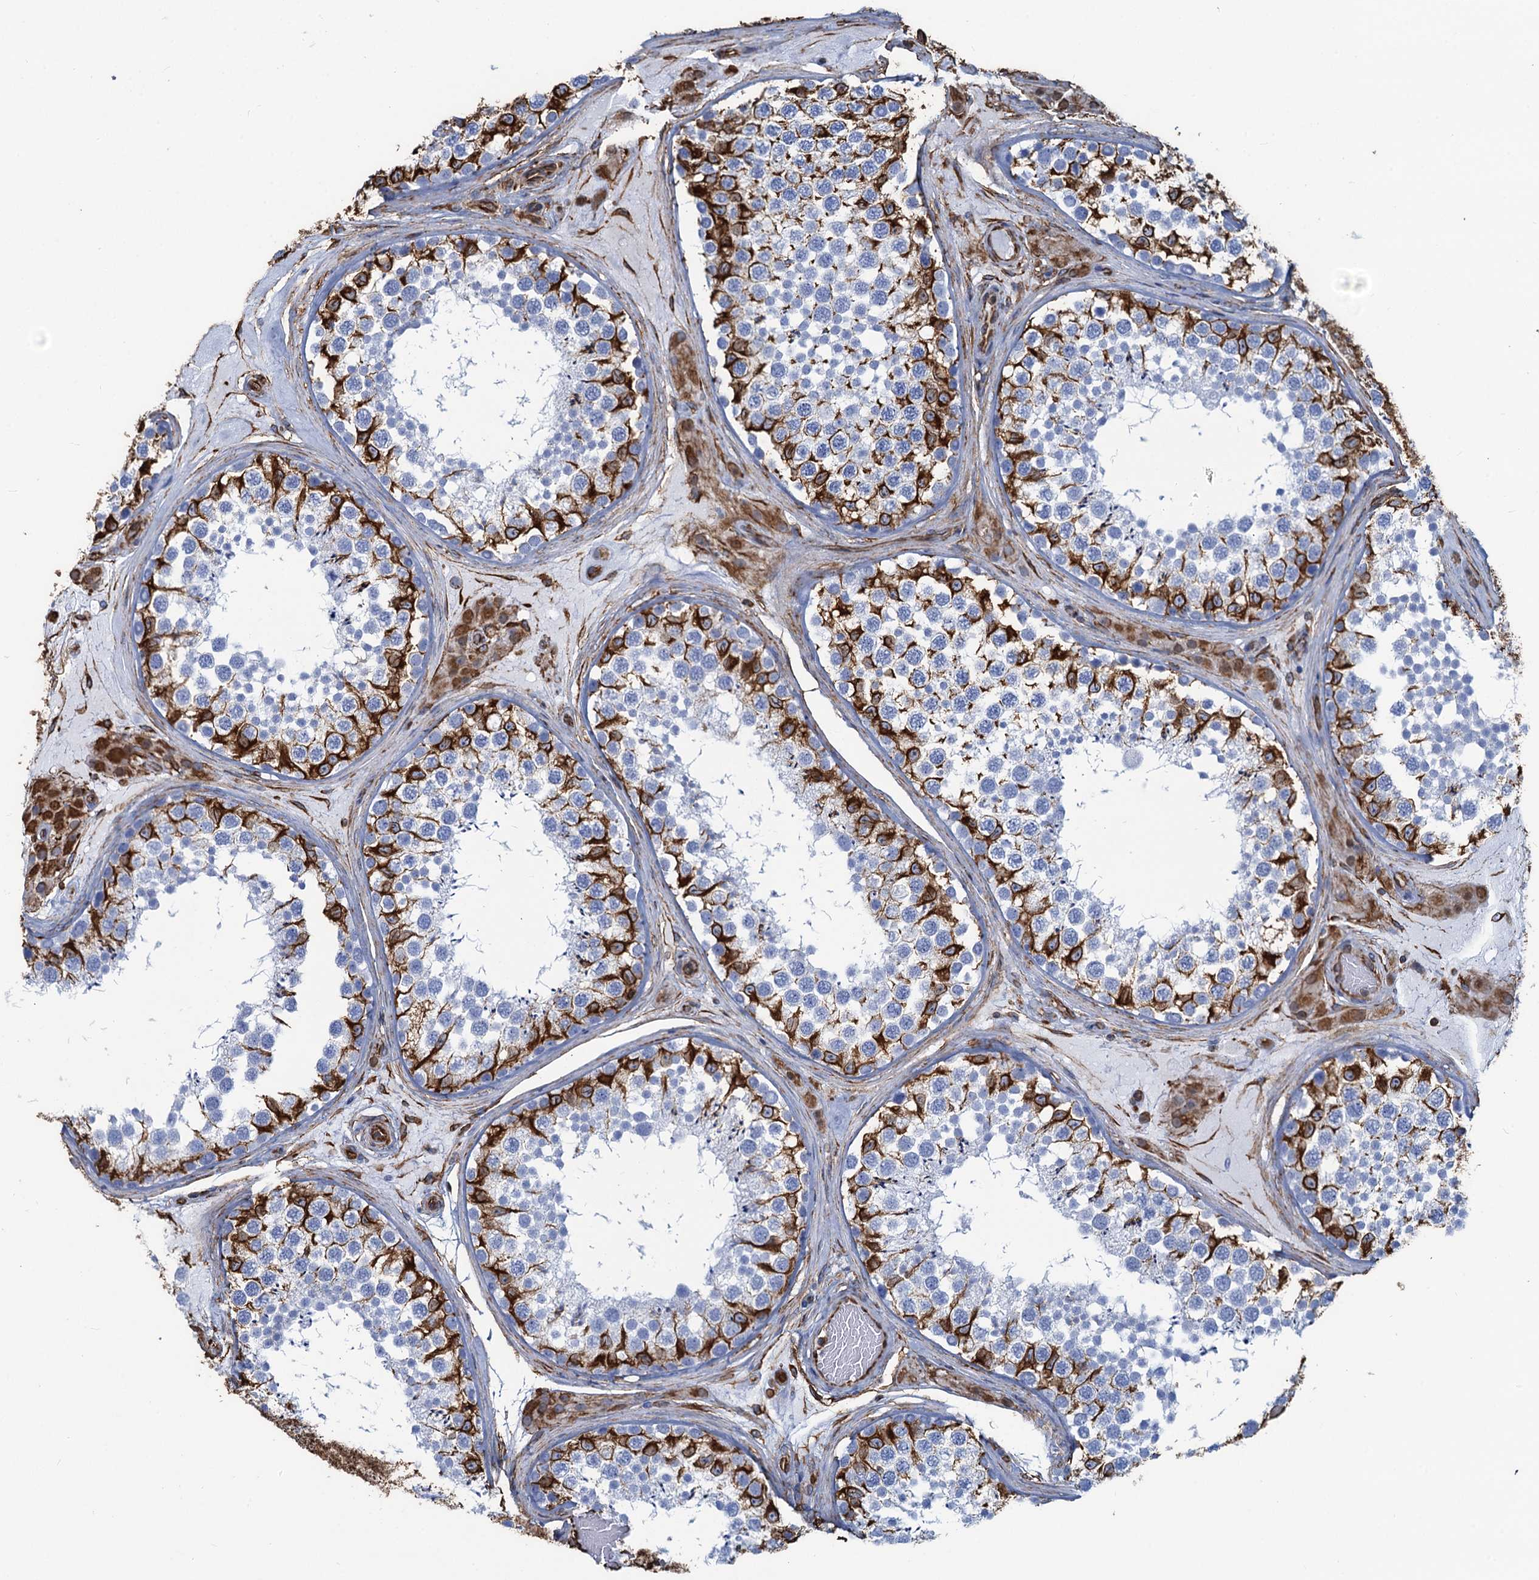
{"staining": {"intensity": "strong", "quantity": "<25%", "location": "cytoplasmic/membranous"}, "tissue": "testis", "cell_type": "Cells in seminiferous ducts", "image_type": "normal", "snomed": [{"axis": "morphology", "description": "Normal tissue, NOS"}, {"axis": "topography", "description": "Testis"}], "caption": "Immunohistochemistry (IHC) (DAB) staining of normal testis displays strong cytoplasmic/membranous protein expression in about <25% of cells in seminiferous ducts. Nuclei are stained in blue.", "gene": "PGM2", "patient": {"sex": "male", "age": 46}}